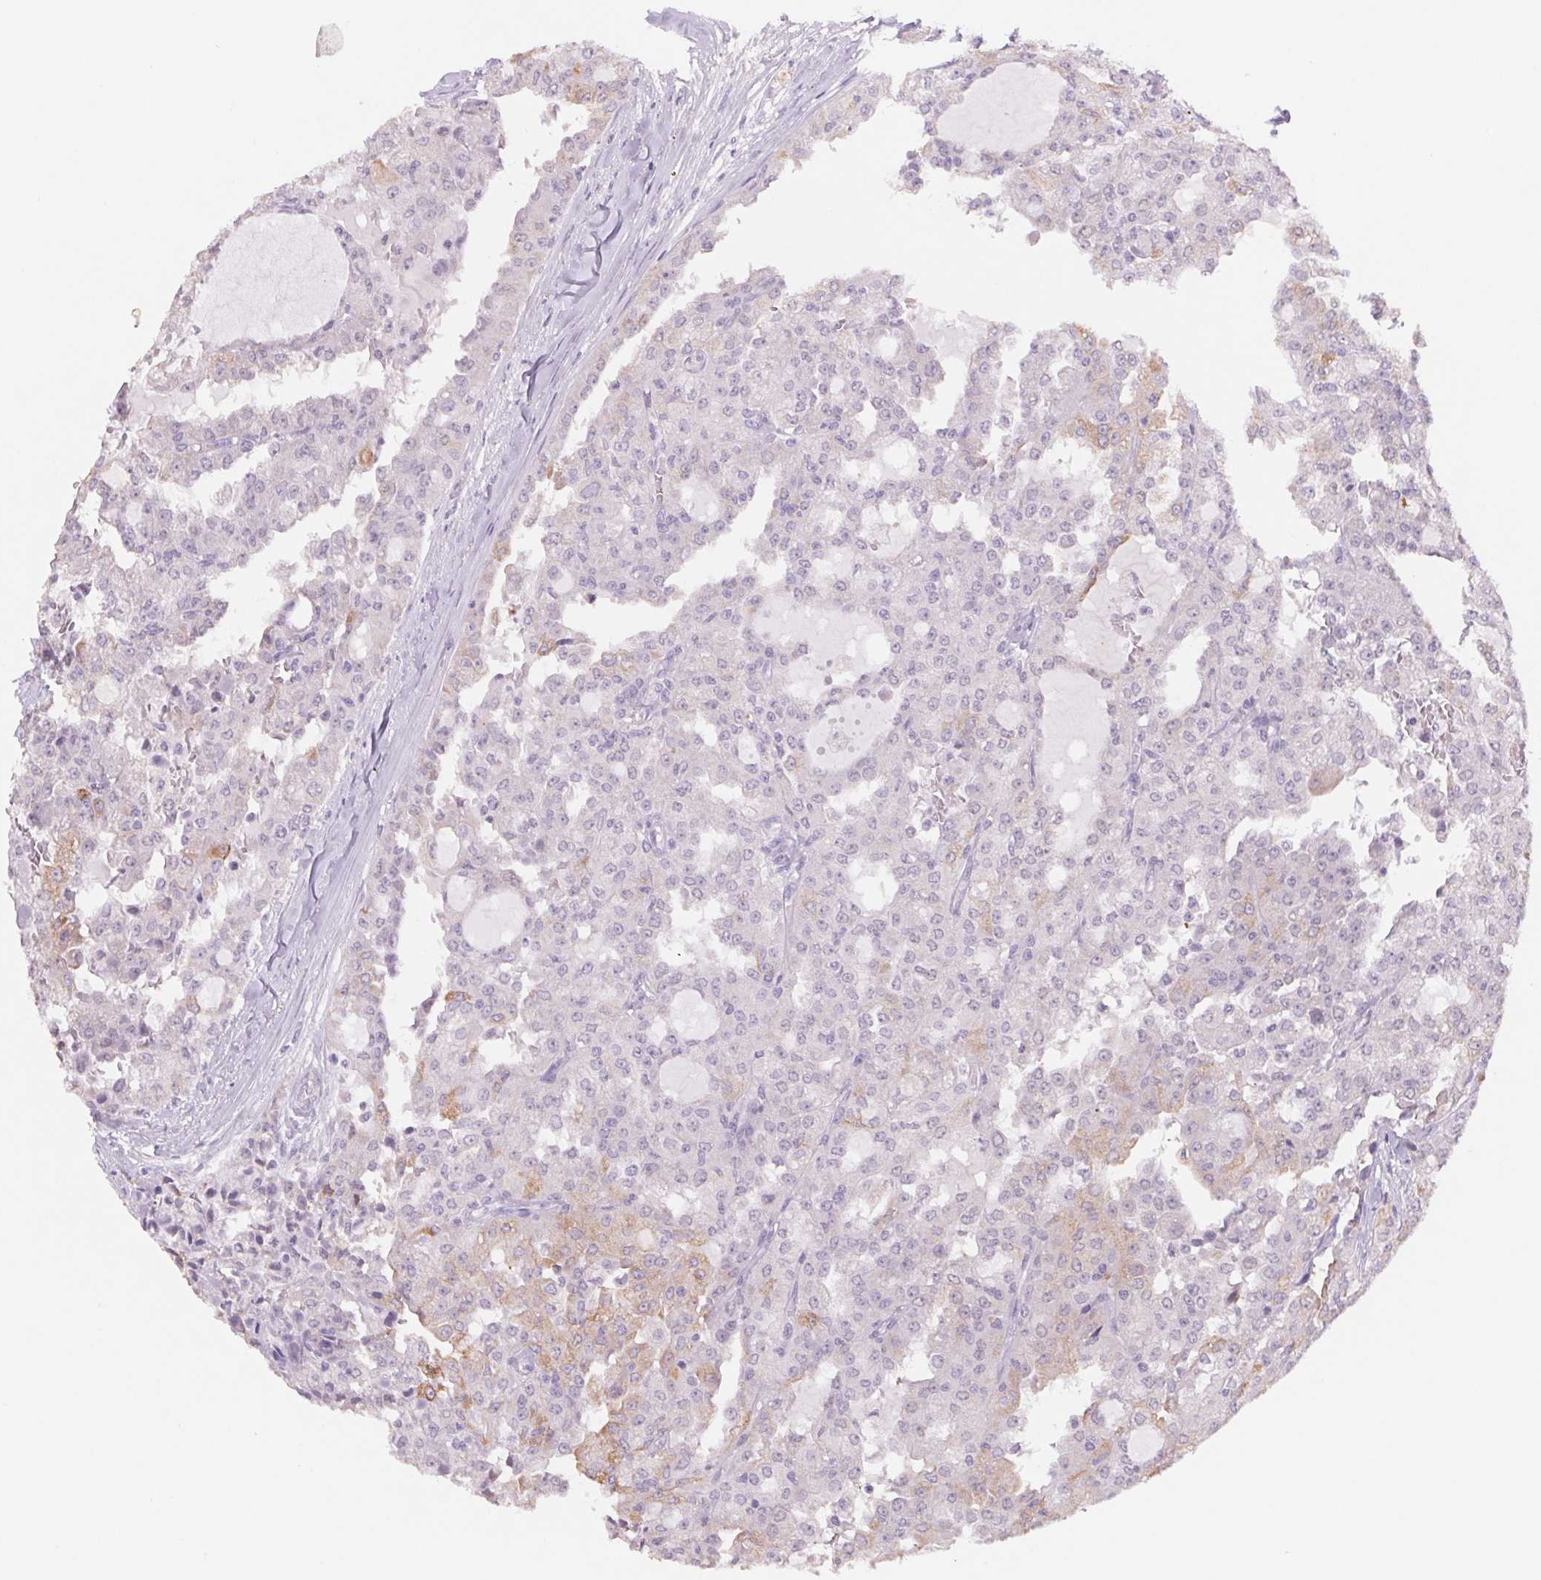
{"staining": {"intensity": "weak", "quantity": "<25%", "location": "cytoplasmic/membranous"}, "tissue": "head and neck cancer", "cell_type": "Tumor cells", "image_type": "cancer", "snomed": [{"axis": "morphology", "description": "Adenocarcinoma, NOS"}, {"axis": "topography", "description": "Head-Neck"}], "caption": "IHC histopathology image of human head and neck cancer stained for a protein (brown), which exhibits no positivity in tumor cells.", "gene": "PNMA8B", "patient": {"sex": "male", "age": 64}}